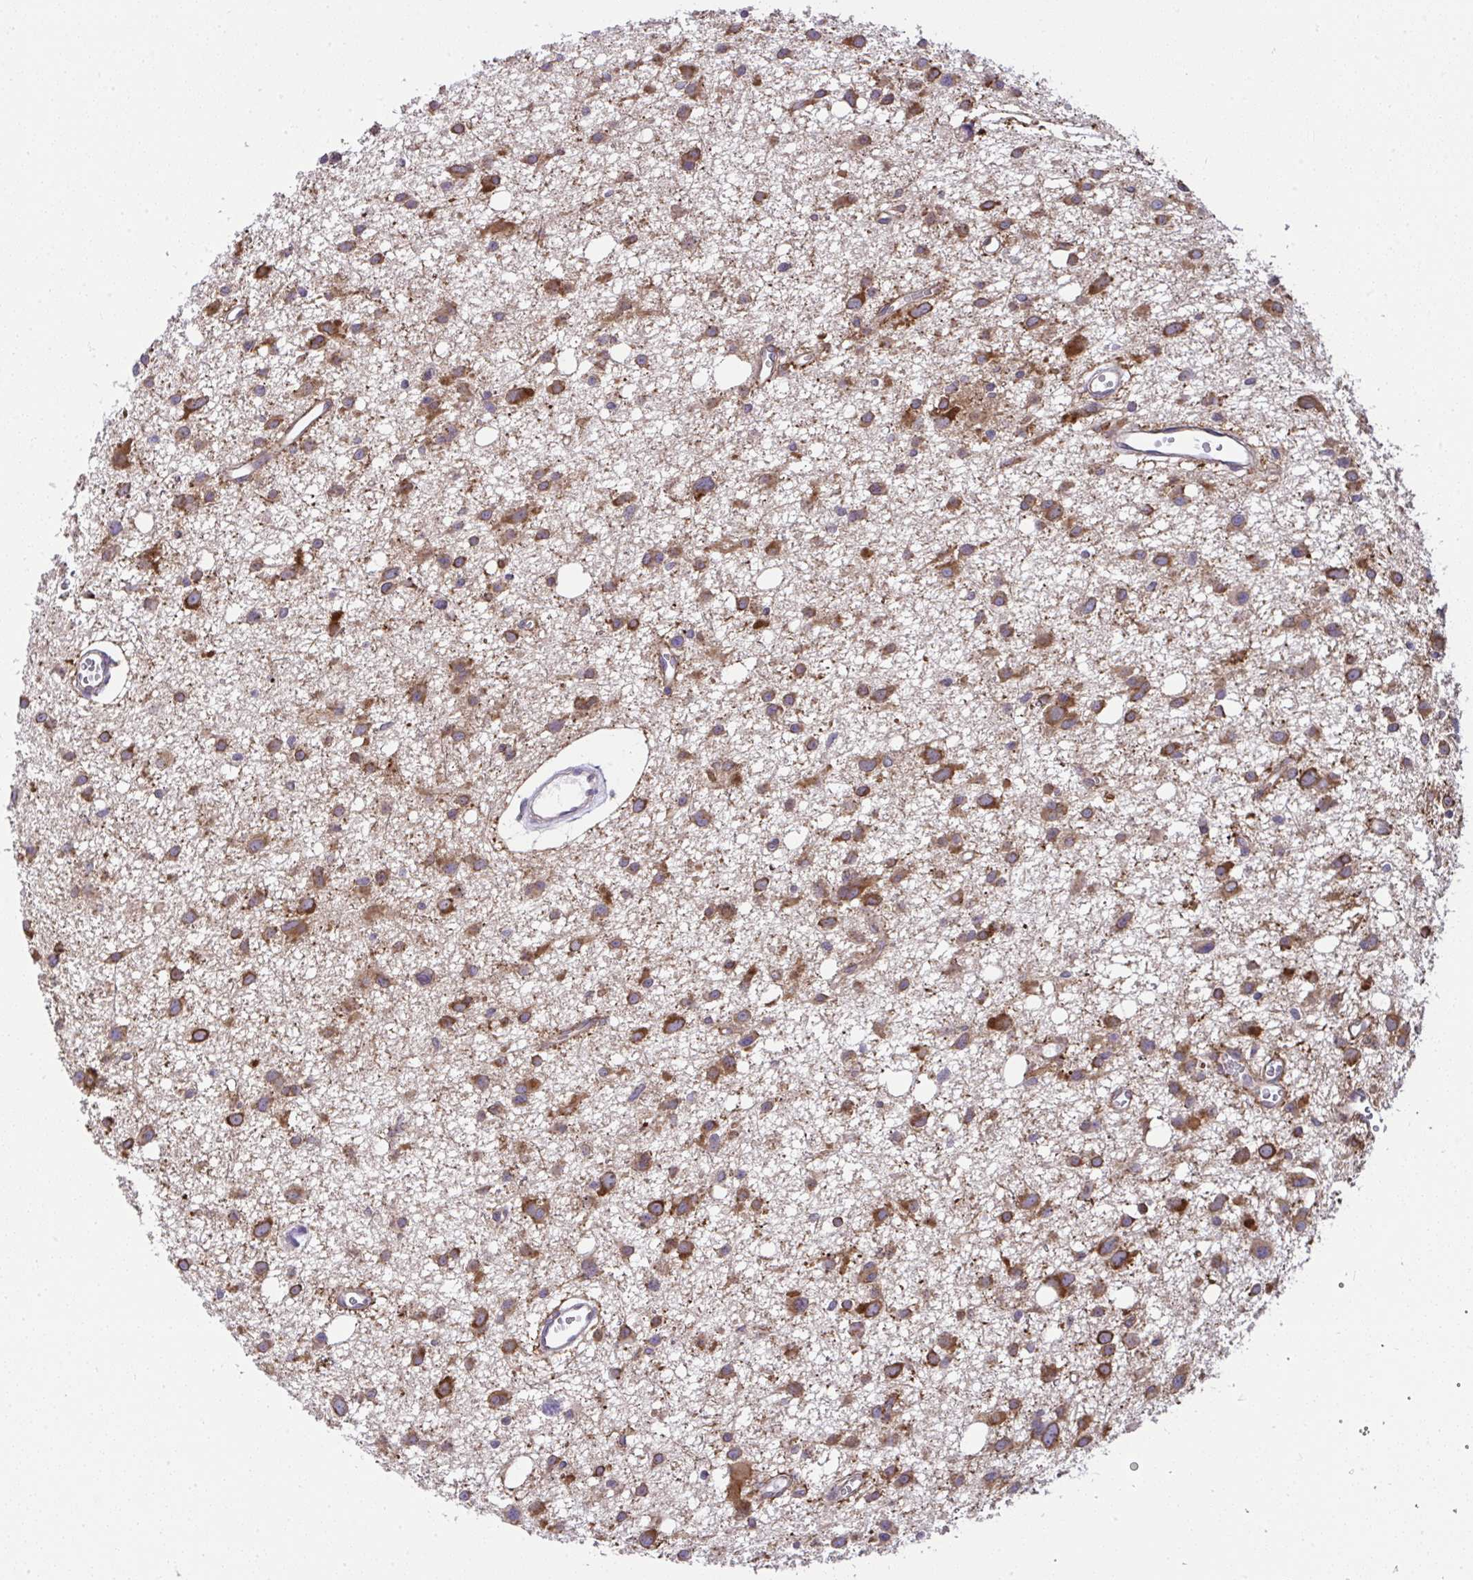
{"staining": {"intensity": "strong", "quantity": ">75%", "location": "cytoplasmic/membranous"}, "tissue": "glioma", "cell_type": "Tumor cells", "image_type": "cancer", "snomed": [{"axis": "morphology", "description": "Glioma, malignant, High grade"}, {"axis": "topography", "description": "Brain"}], "caption": "Immunohistochemistry image of neoplastic tissue: human malignant glioma (high-grade) stained using immunohistochemistry (IHC) shows high levels of strong protein expression localized specifically in the cytoplasmic/membranous of tumor cells, appearing as a cytoplasmic/membranous brown color.", "gene": "RPS7", "patient": {"sex": "male", "age": 23}}